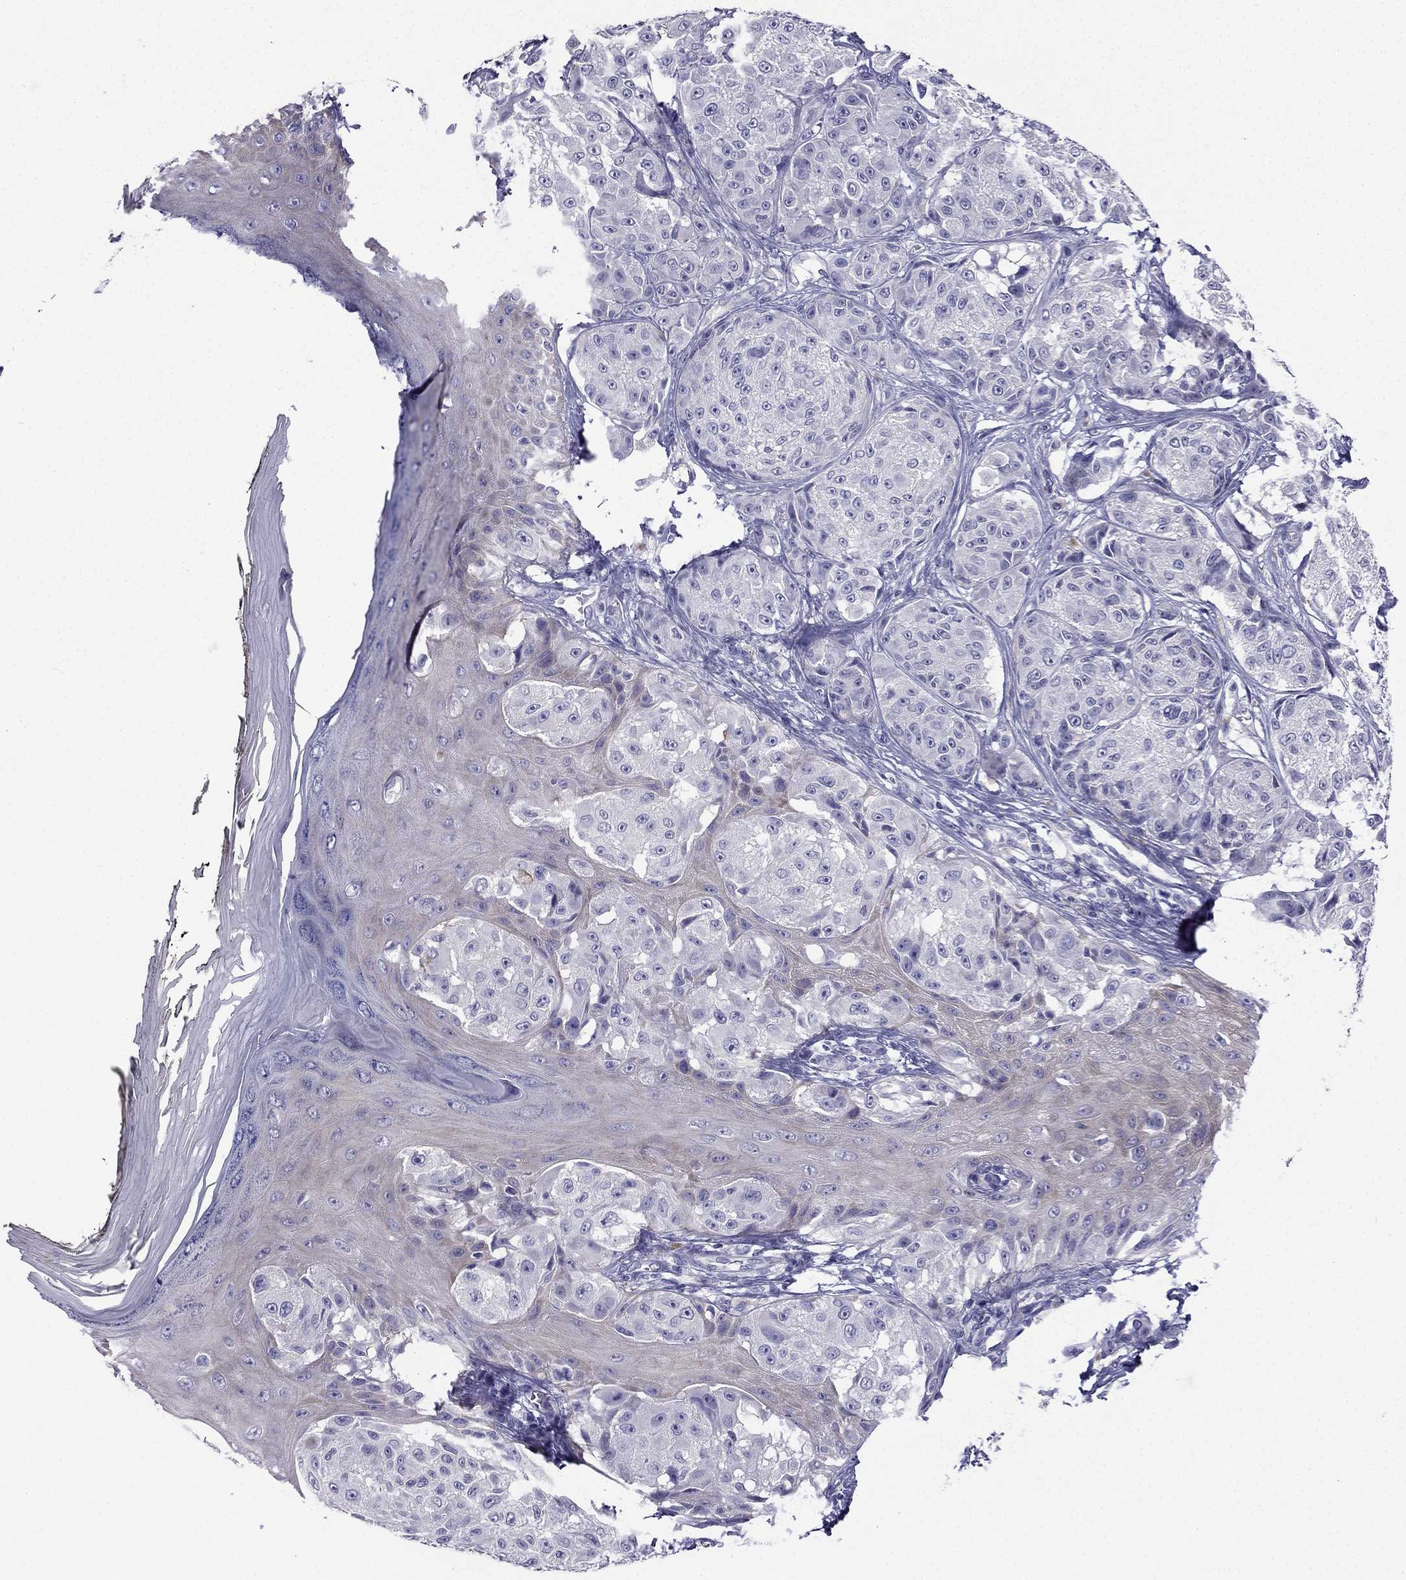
{"staining": {"intensity": "negative", "quantity": "none", "location": "none"}, "tissue": "melanoma", "cell_type": "Tumor cells", "image_type": "cancer", "snomed": [{"axis": "morphology", "description": "Malignant melanoma, NOS"}, {"axis": "topography", "description": "Skin"}], "caption": "The immunohistochemistry histopathology image has no significant expression in tumor cells of melanoma tissue. Brightfield microscopy of IHC stained with DAB (brown) and hematoxylin (blue), captured at high magnification.", "gene": "KCNJ10", "patient": {"sex": "male", "age": 61}}